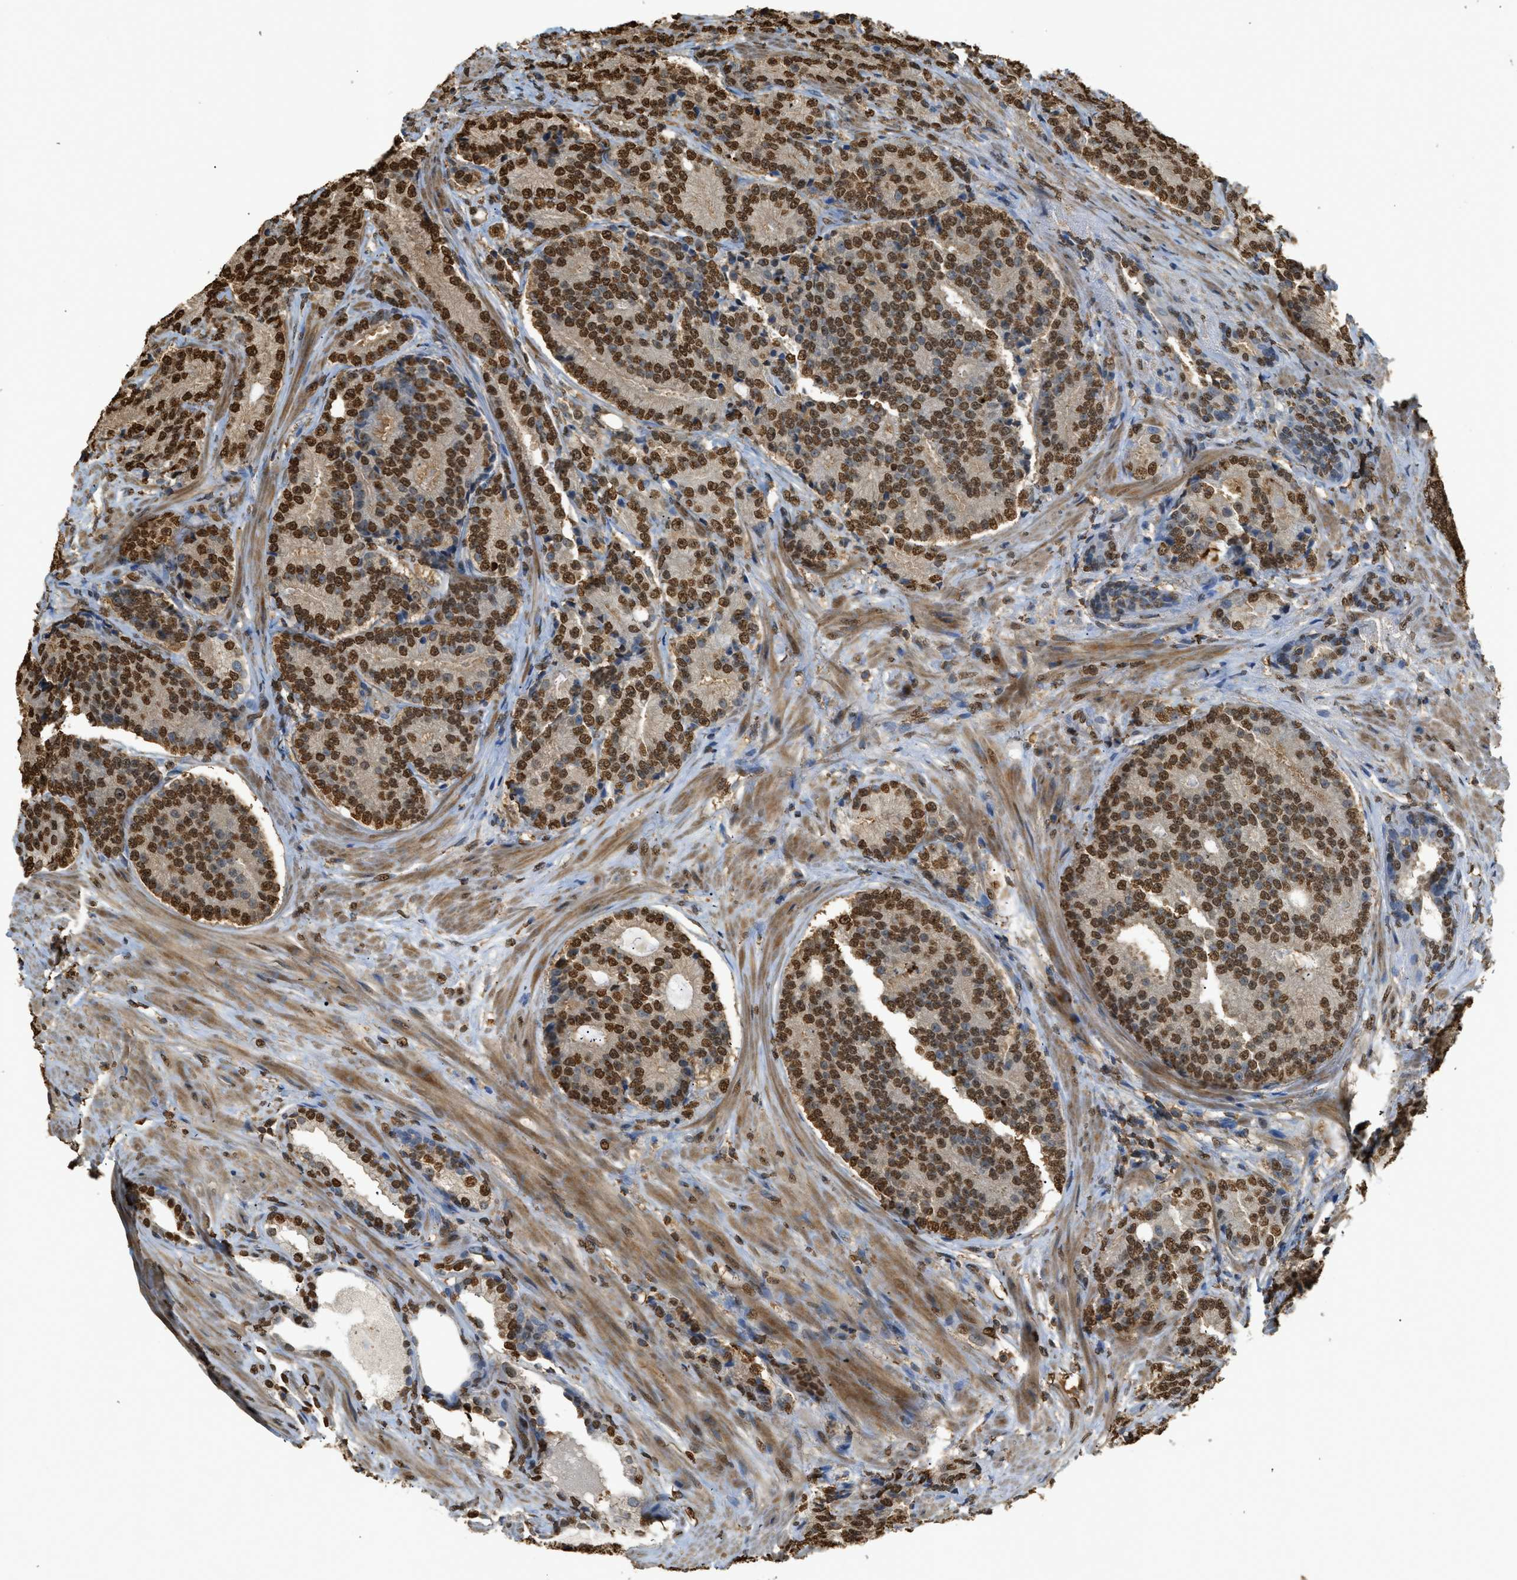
{"staining": {"intensity": "strong", "quantity": ">75%", "location": "nuclear"}, "tissue": "prostate cancer", "cell_type": "Tumor cells", "image_type": "cancer", "snomed": [{"axis": "morphology", "description": "Adenocarcinoma, High grade"}, {"axis": "topography", "description": "Prostate"}], "caption": "IHC image of neoplastic tissue: human prostate cancer stained using immunohistochemistry (IHC) displays high levels of strong protein expression localized specifically in the nuclear of tumor cells, appearing as a nuclear brown color.", "gene": "NR5A2", "patient": {"sex": "male", "age": 61}}